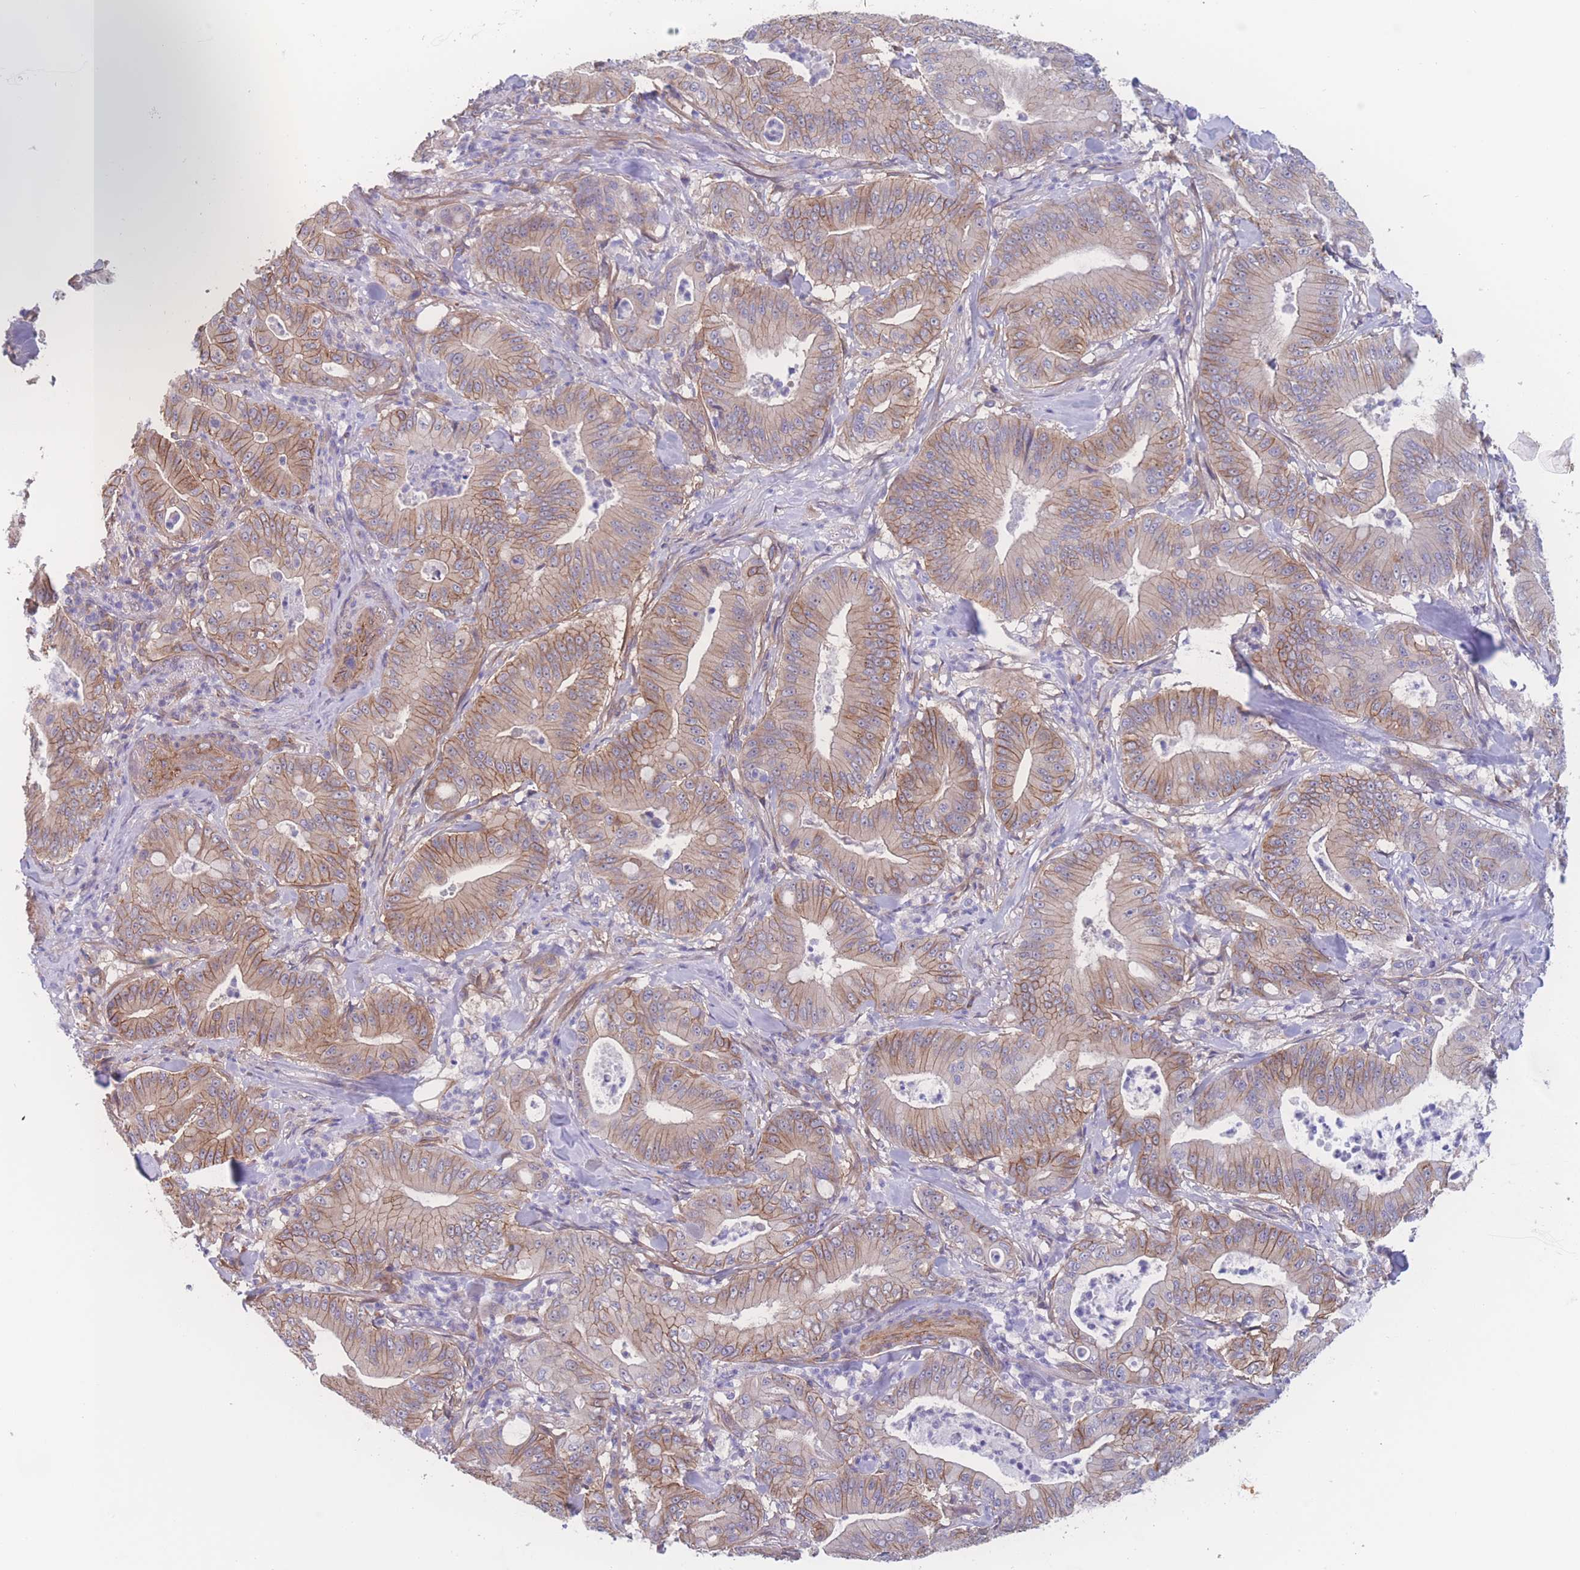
{"staining": {"intensity": "moderate", "quantity": "25%-75%", "location": "cytoplasmic/membranous"}, "tissue": "pancreatic cancer", "cell_type": "Tumor cells", "image_type": "cancer", "snomed": [{"axis": "morphology", "description": "Adenocarcinoma, NOS"}, {"axis": "topography", "description": "Pancreas"}], "caption": "A brown stain highlights moderate cytoplasmic/membranous positivity of a protein in human pancreatic cancer tumor cells. Immunohistochemistry stains the protein of interest in brown and the nuclei are stained blue.", "gene": "CFAP97", "patient": {"sex": "male", "age": 71}}